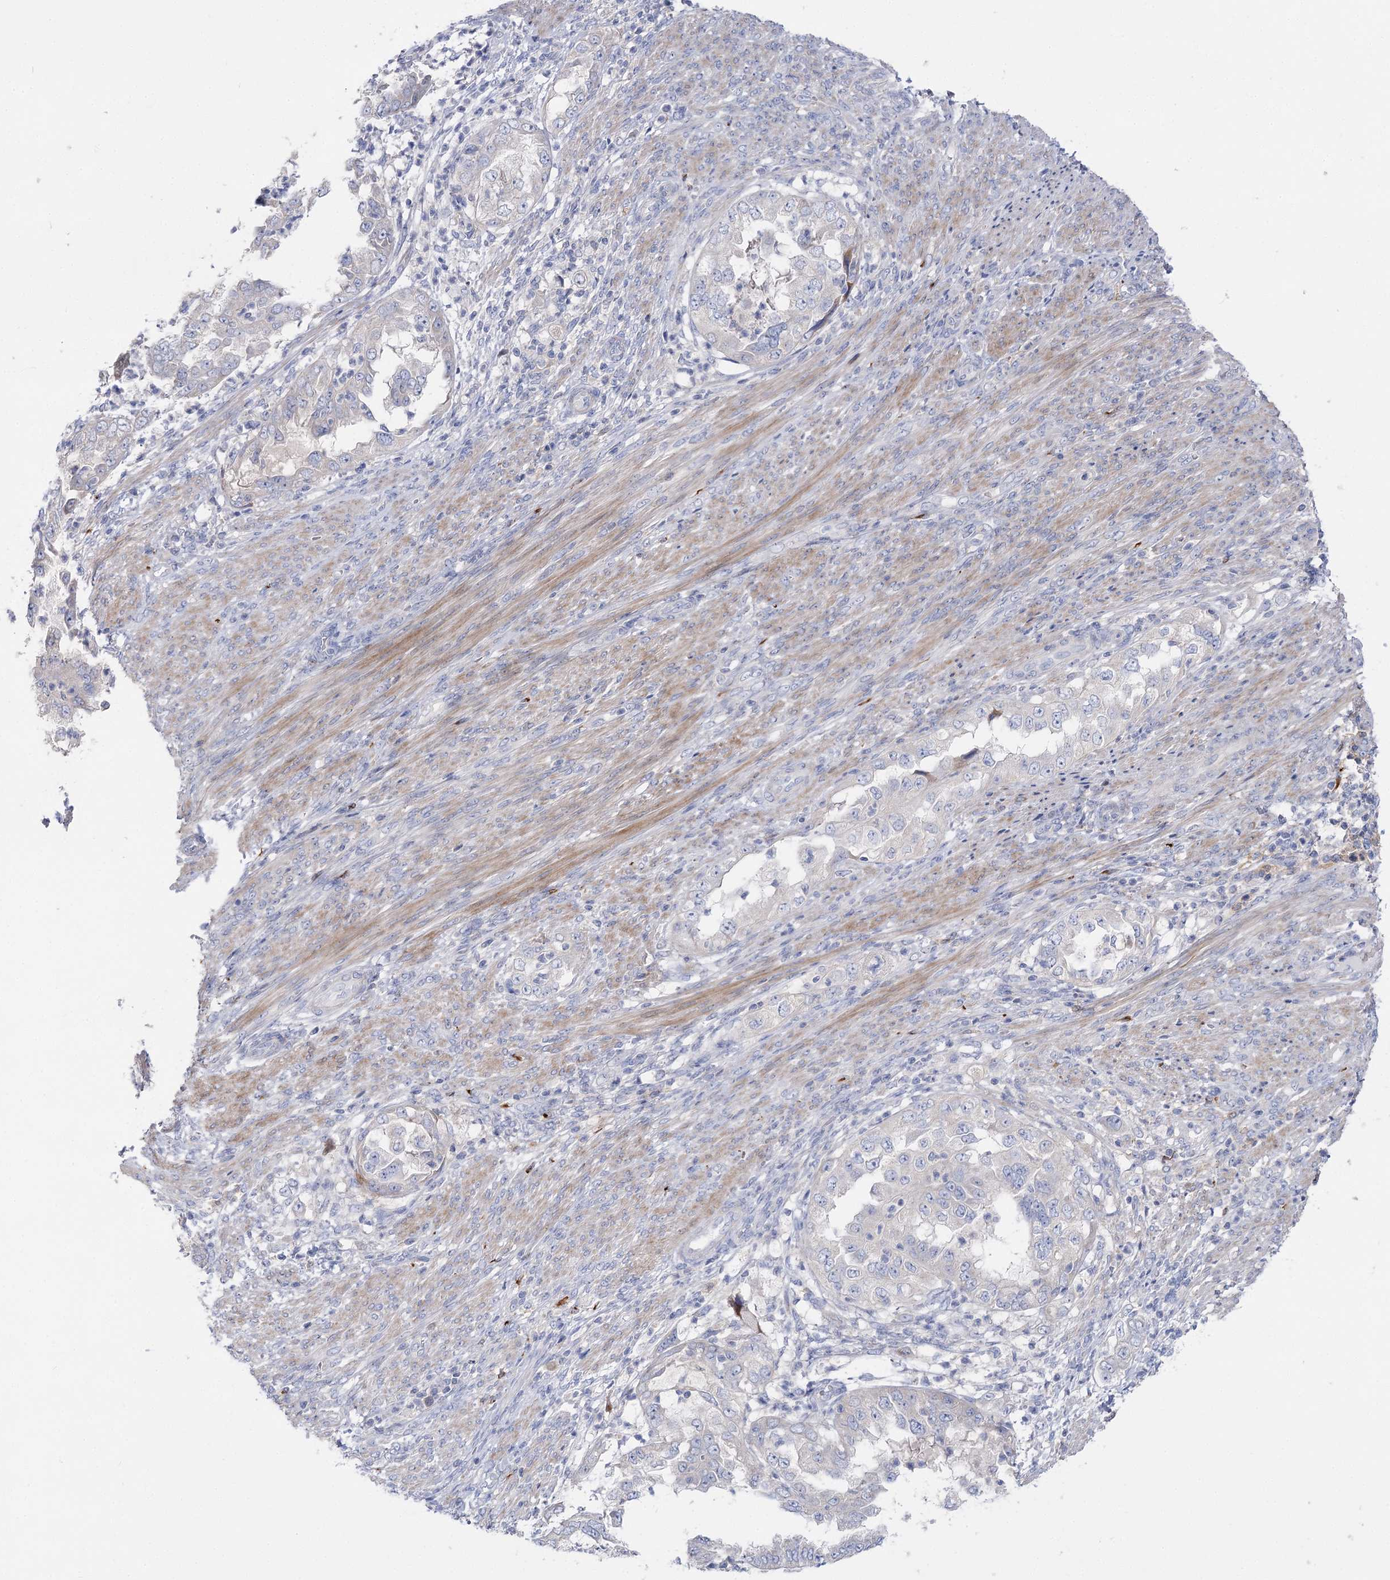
{"staining": {"intensity": "negative", "quantity": "none", "location": "none"}, "tissue": "endometrial cancer", "cell_type": "Tumor cells", "image_type": "cancer", "snomed": [{"axis": "morphology", "description": "Adenocarcinoma, NOS"}, {"axis": "topography", "description": "Endometrium"}], "caption": "Tumor cells show no significant expression in adenocarcinoma (endometrial).", "gene": "NRAP", "patient": {"sex": "female", "age": 85}}